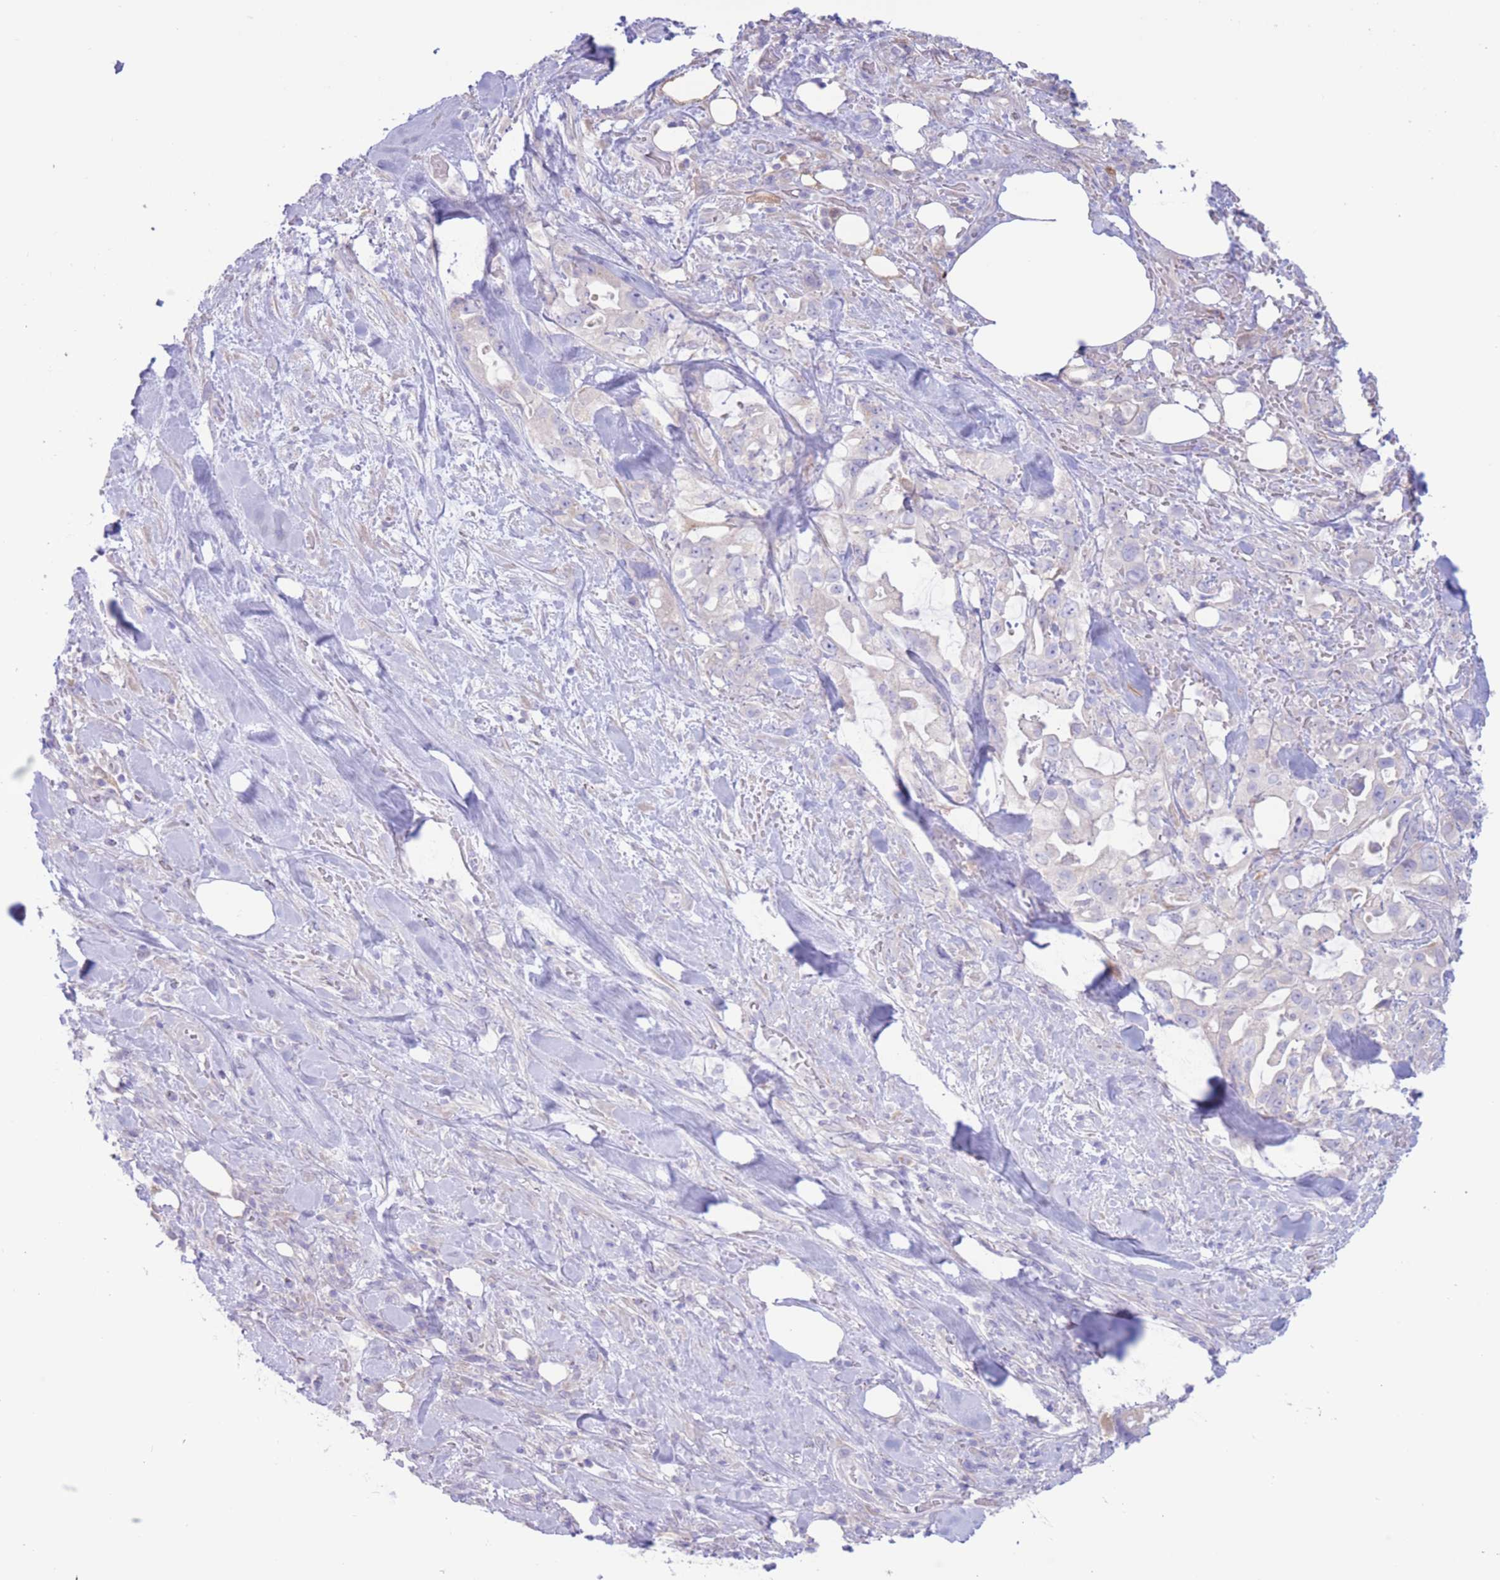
{"staining": {"intensity": "negative", "quantity": "none", "location": "none"}, "tissue": "pancreatic cancer", "cell_type": "Tumor cells", "image_type": "cancer", "snomed": [{"axis": "morphology", "description": "Adenocarcinoma, NOS"}, {"axis": "topography", "description": "Pancreas"}], "caption": "Photomicrograph shows no significant protein staining in tumor cells of pancreatic adenocarcinoma.", "gene": "FAH", "patient": {"sex": "female", "age": 61}}